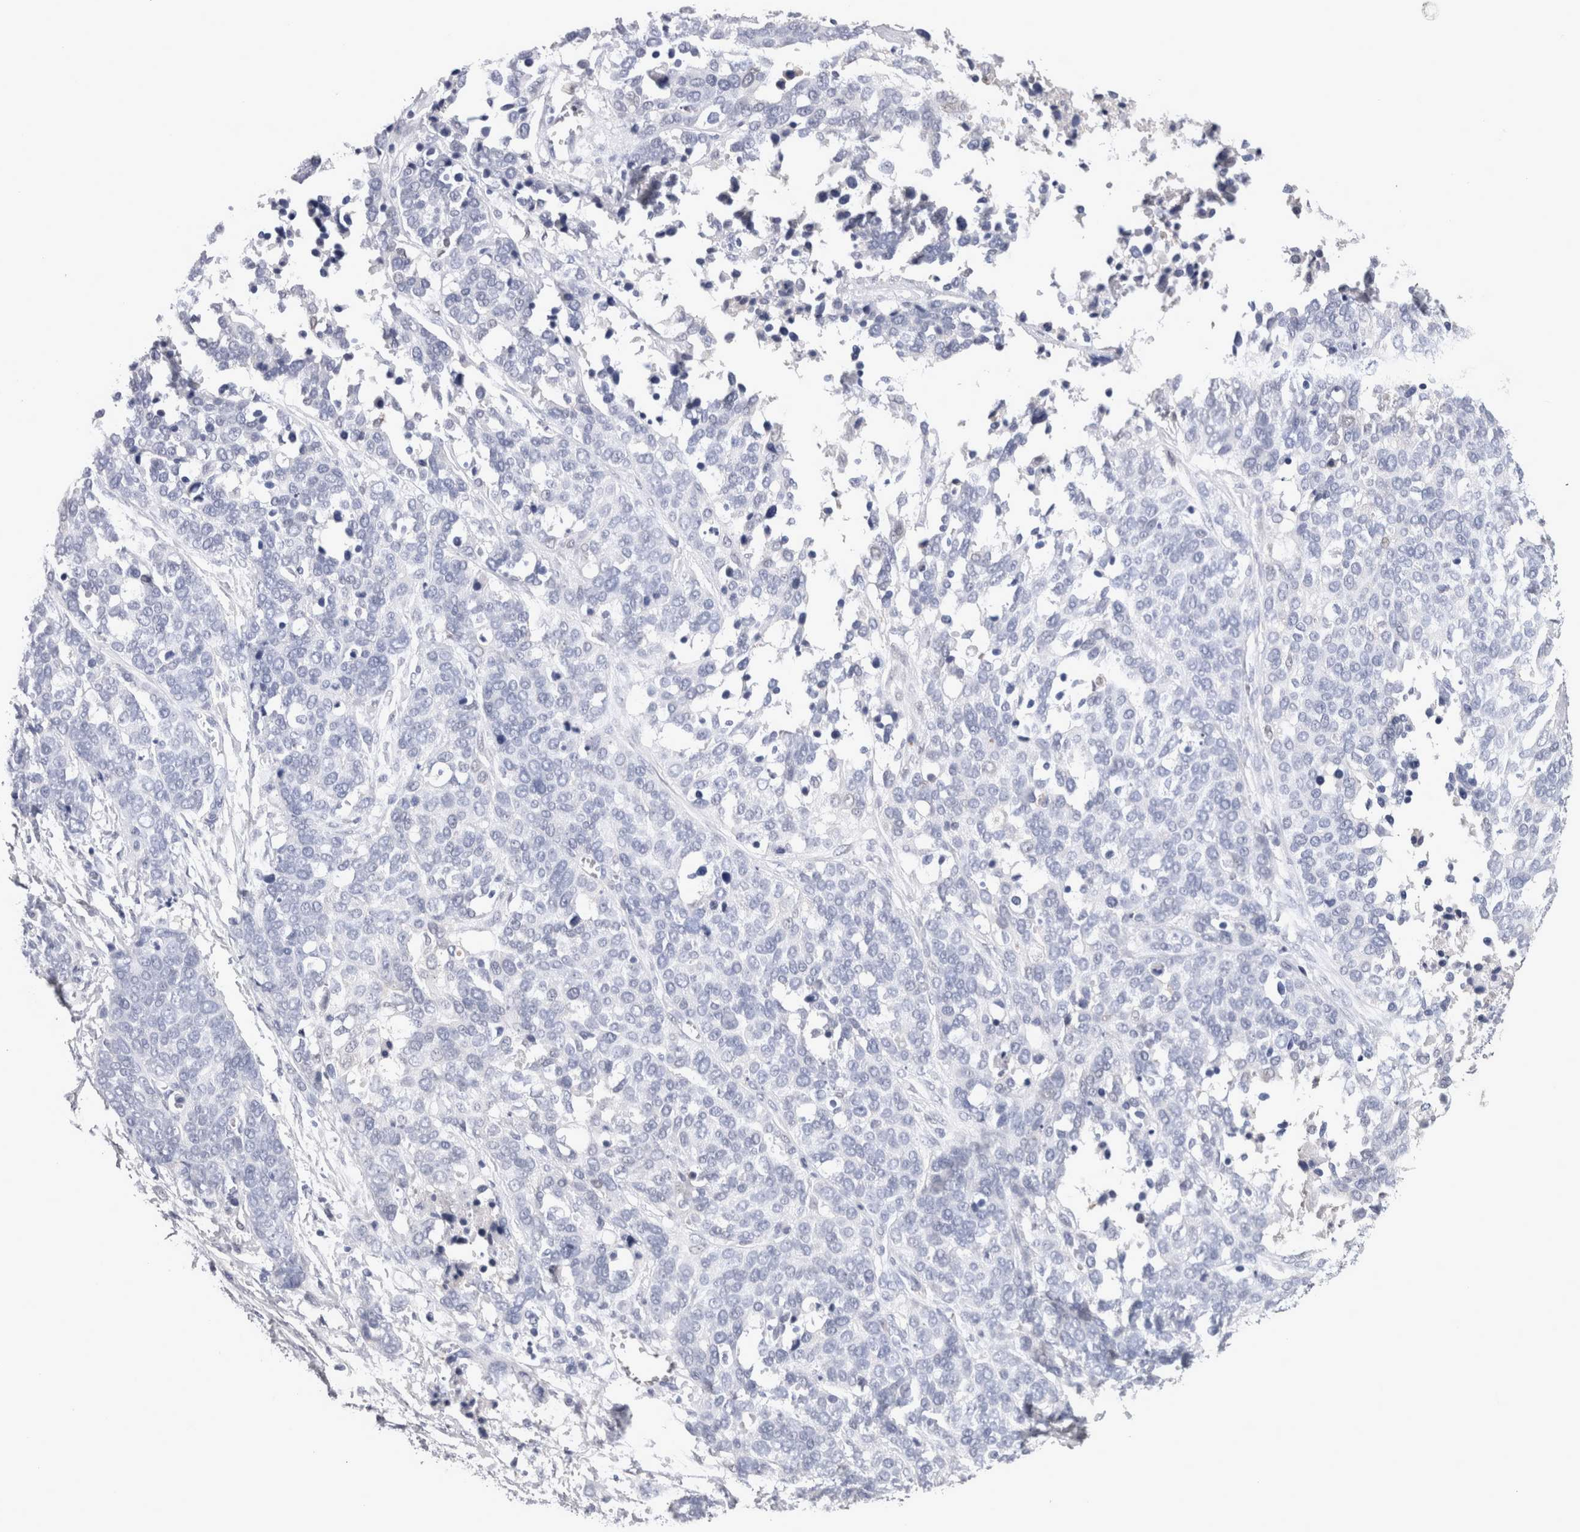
{"staining": {"intensity": "negative", "quantity": "none", "location": "none"}, "tissue": "ovarian cancer", "cell_type": "Tumor cells", "image_type": "cancer", "snomed": [{"axis": "morphology", "description": "Cystadenocarcinoma, serous, NOS"}, {"axis": "topography", "description": "Ovary"}], "caption": "Micrograph shows no protein positivity in tumor cells of ovarian cancer (serous cystadenocarcinoma) tissue.", "gene": "CA8", "patient": {"sex": "female", "age": 44}}